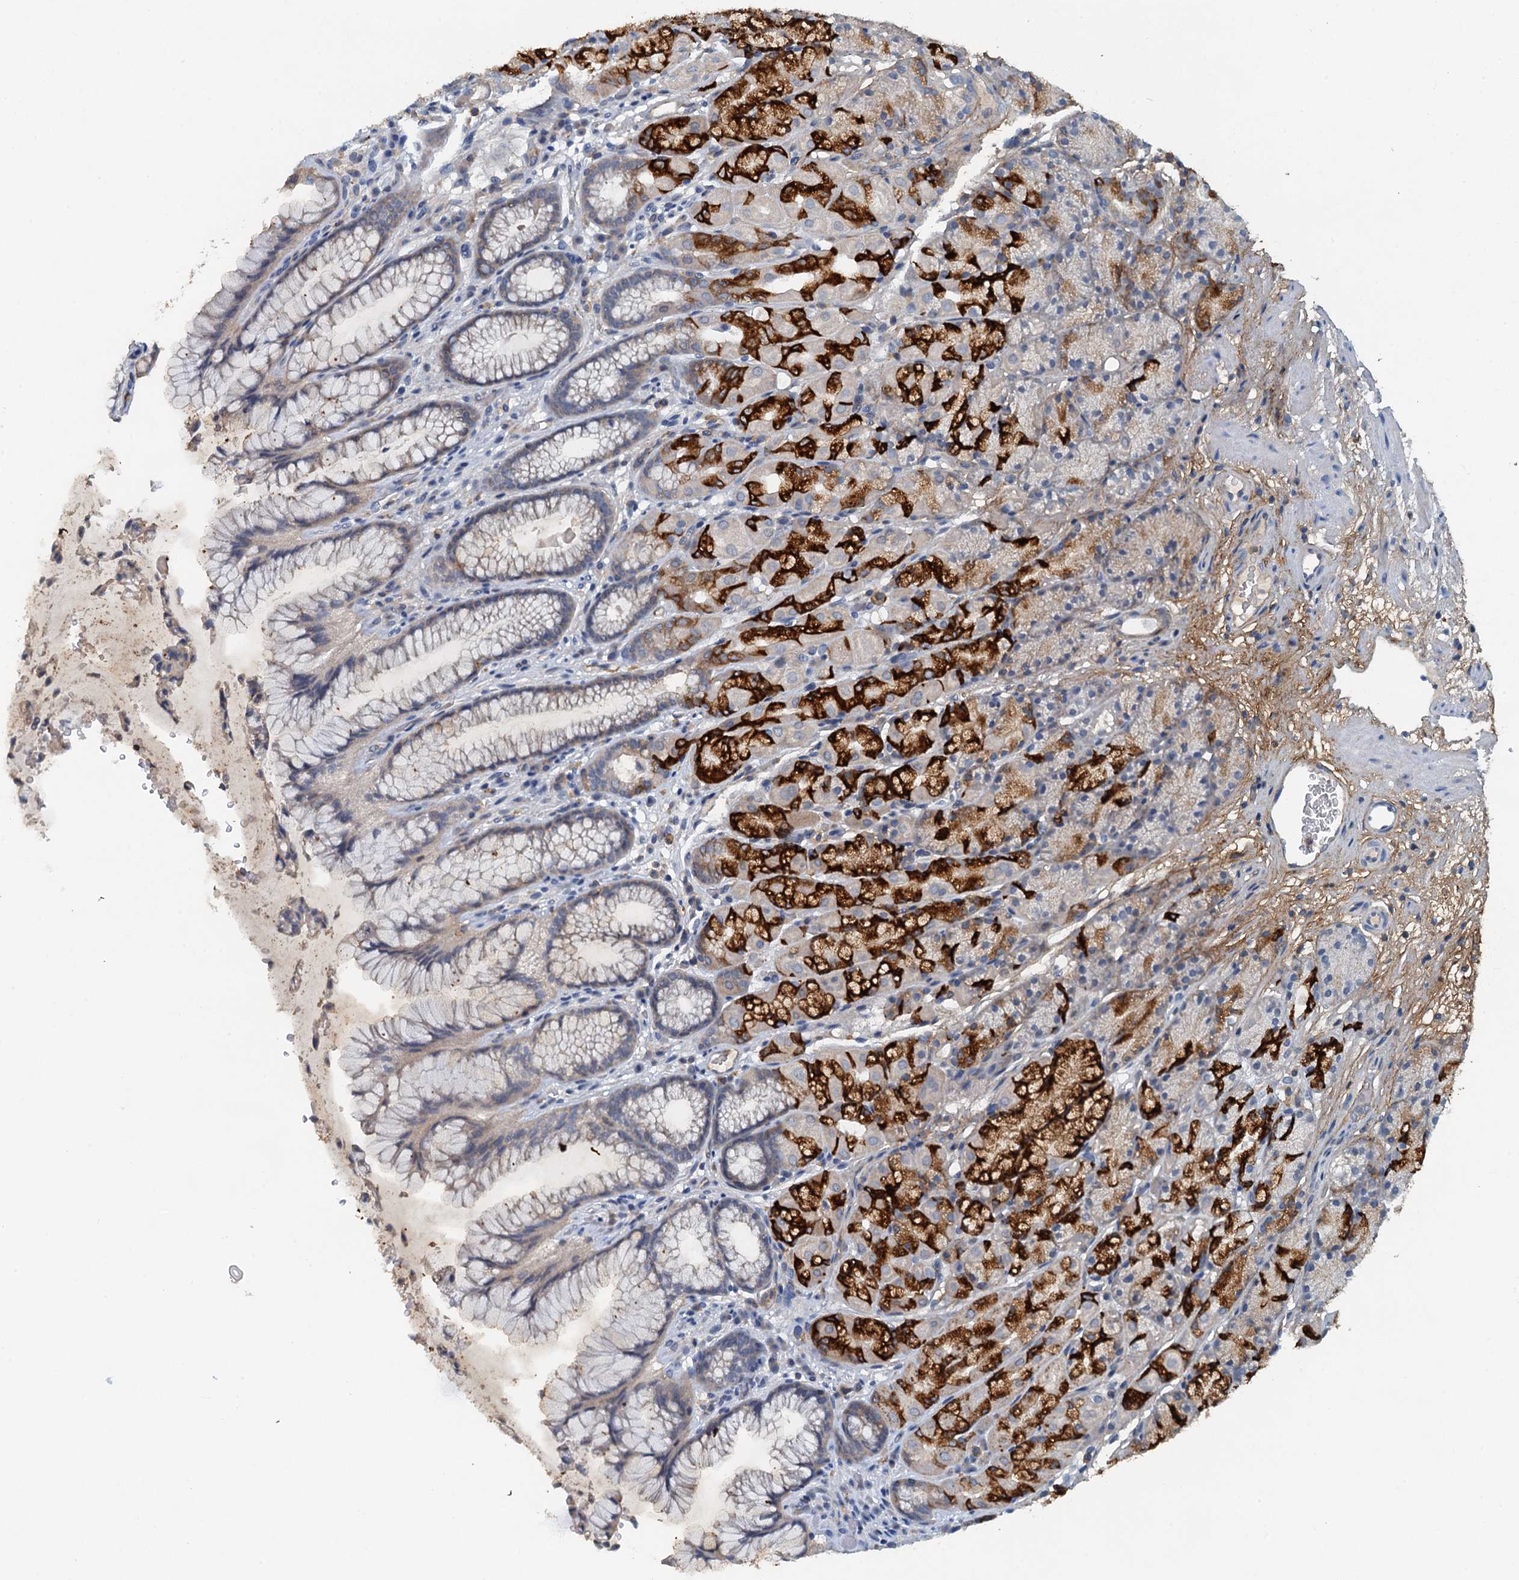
{"staining": {"intensity": "strong", "quantity": "25%-75%", "location": "cytoplasmic/membranous"}, "tissue": "stomach", "cell_type": "Glandular cells", "image_type": "normal", "snomed": [{"axis": "morphology", "description": "Normal tissue, NOS"}, {"axis": "topography", "description": "Stomach"}], "caption": "Human stomach stained with a brown dye exhibits strong cytoplasmic/membranous positive expression in about 25%-75% of glandular cells.", "gene": "THAP10", "patient": {"sex": "male", "age": 63}}